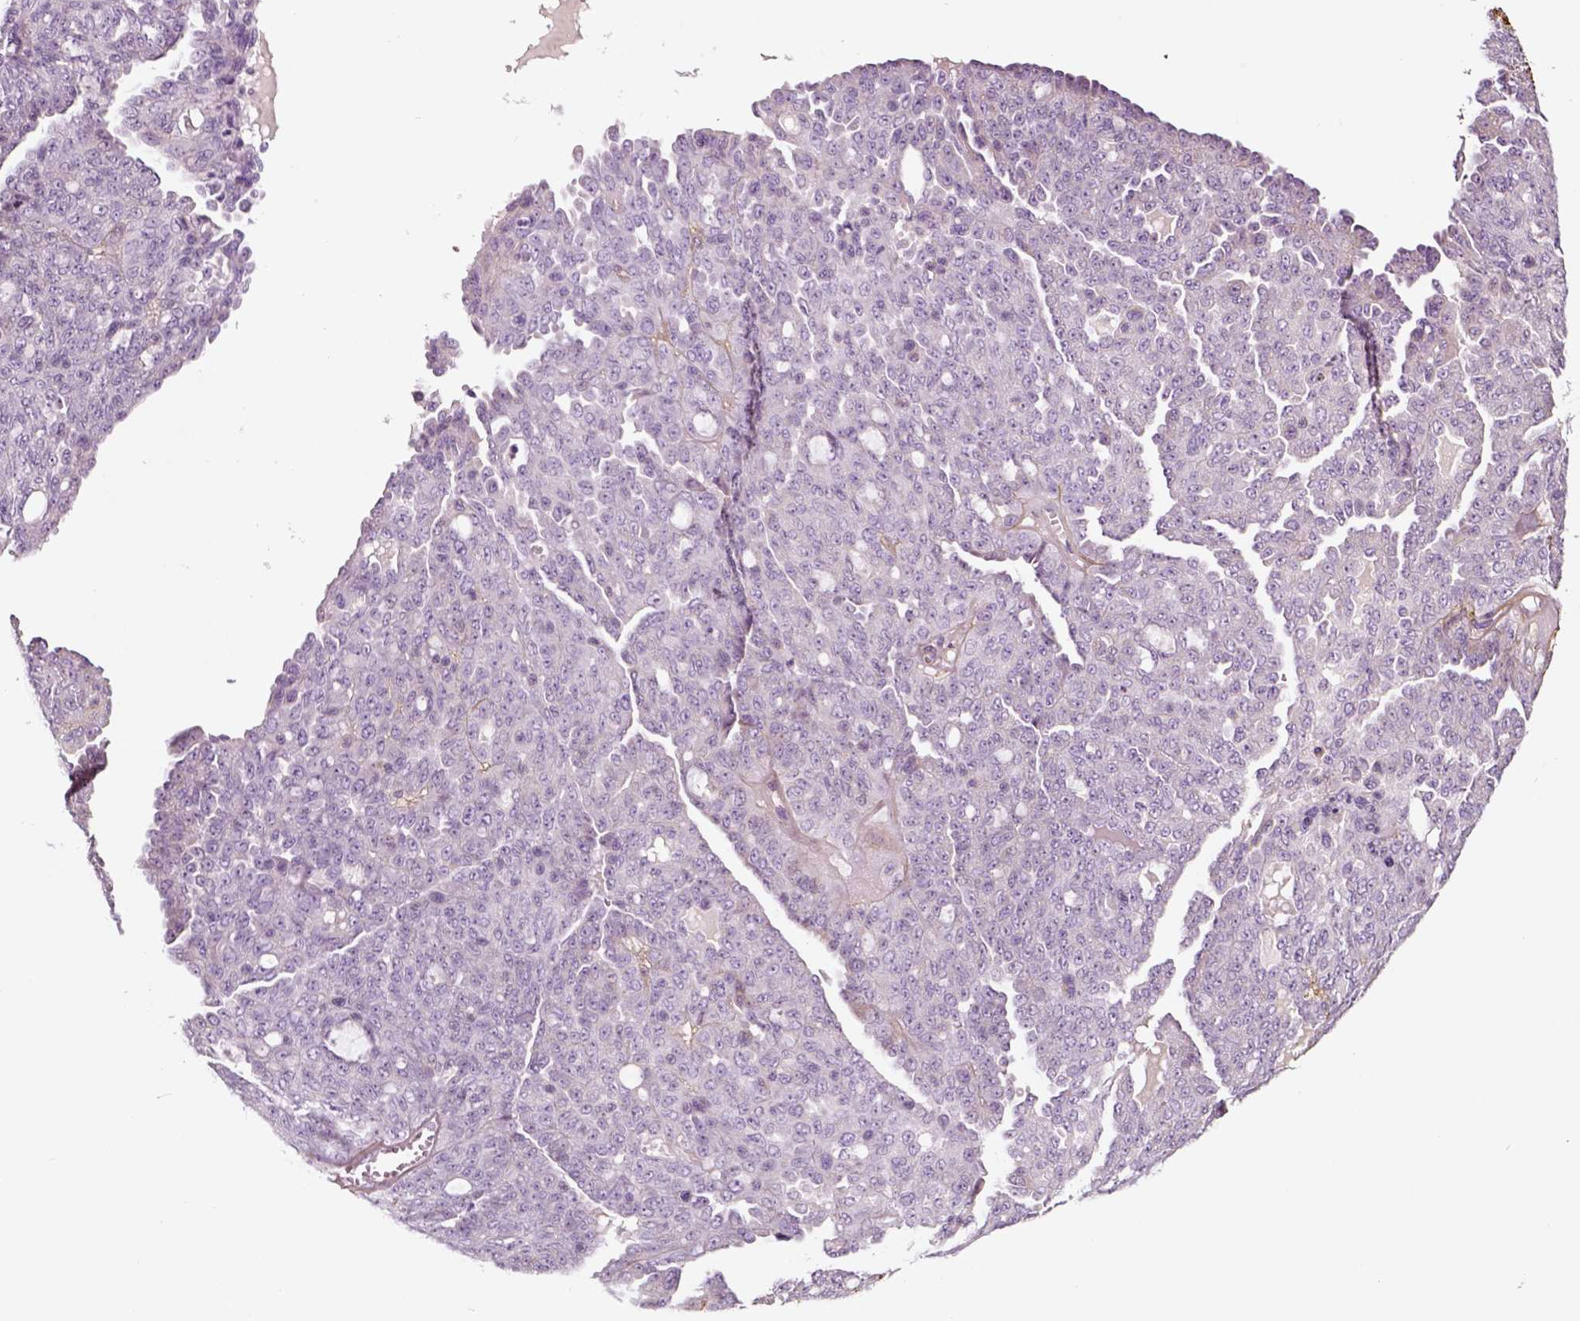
{"staining": {"intensity": "negative", "quantity": "none", "location": "none"}, "tissue": "ovarian cancer", "cell_type": "Tumor cells", "image_type": "cancer", "snomed": [{"axis": "morphology", "description": "Cystadenocarcinoma, serous, NOS"}, {"axis": "topography", "description": "Ovary"}], "caption": "An immunohistochemistry (IHC) histopathology image of ovarian cancer is shown. There is no staining in tumor cells of ovarian cancer.", "gene": "COL6A2", "patient": {"sex": "female", "age": 71}}